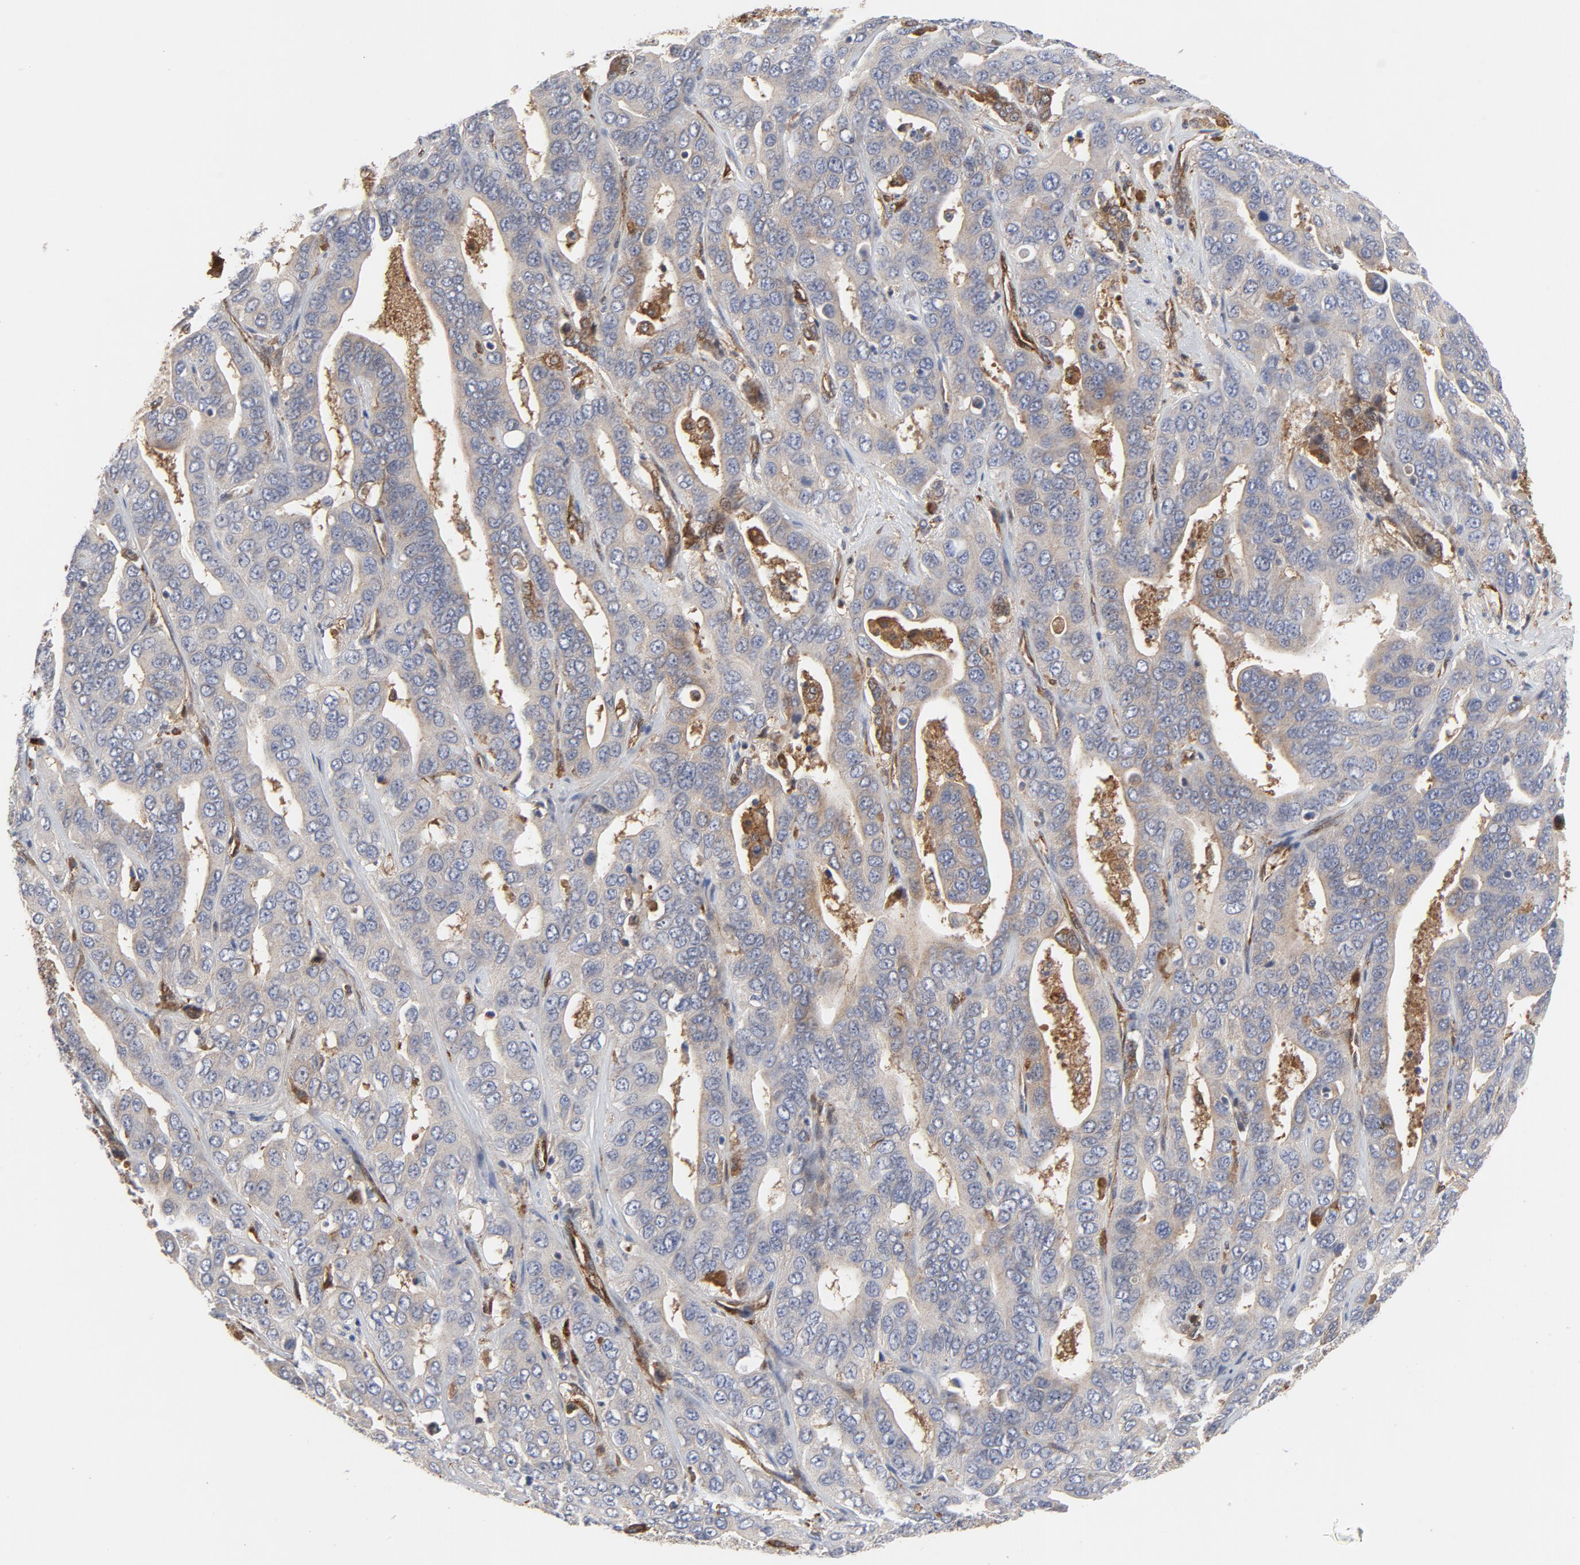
{"staining": {"intensity": "moderate", "quantity": ">75%", "location": "cytoplasmic/membranous"}, "tissue": "liver cancer", "cell_type": "Tumor cells", "image_type": "cancer", "snomed": [{"axis": "morphology", "description": "Cholangiocarcinoma"}, {"axis": "topography", "description": "Liver"}], "caption": "The photomicrograph reveals immunohistochemical staining of liver cholangiocarcinoma. There is moderate cytoplasmic/membranous expression is seen in approximately >75% of tumor cells.", "gene": "RAPGEF4", "patient": {"sex": "female", "age": 52}}